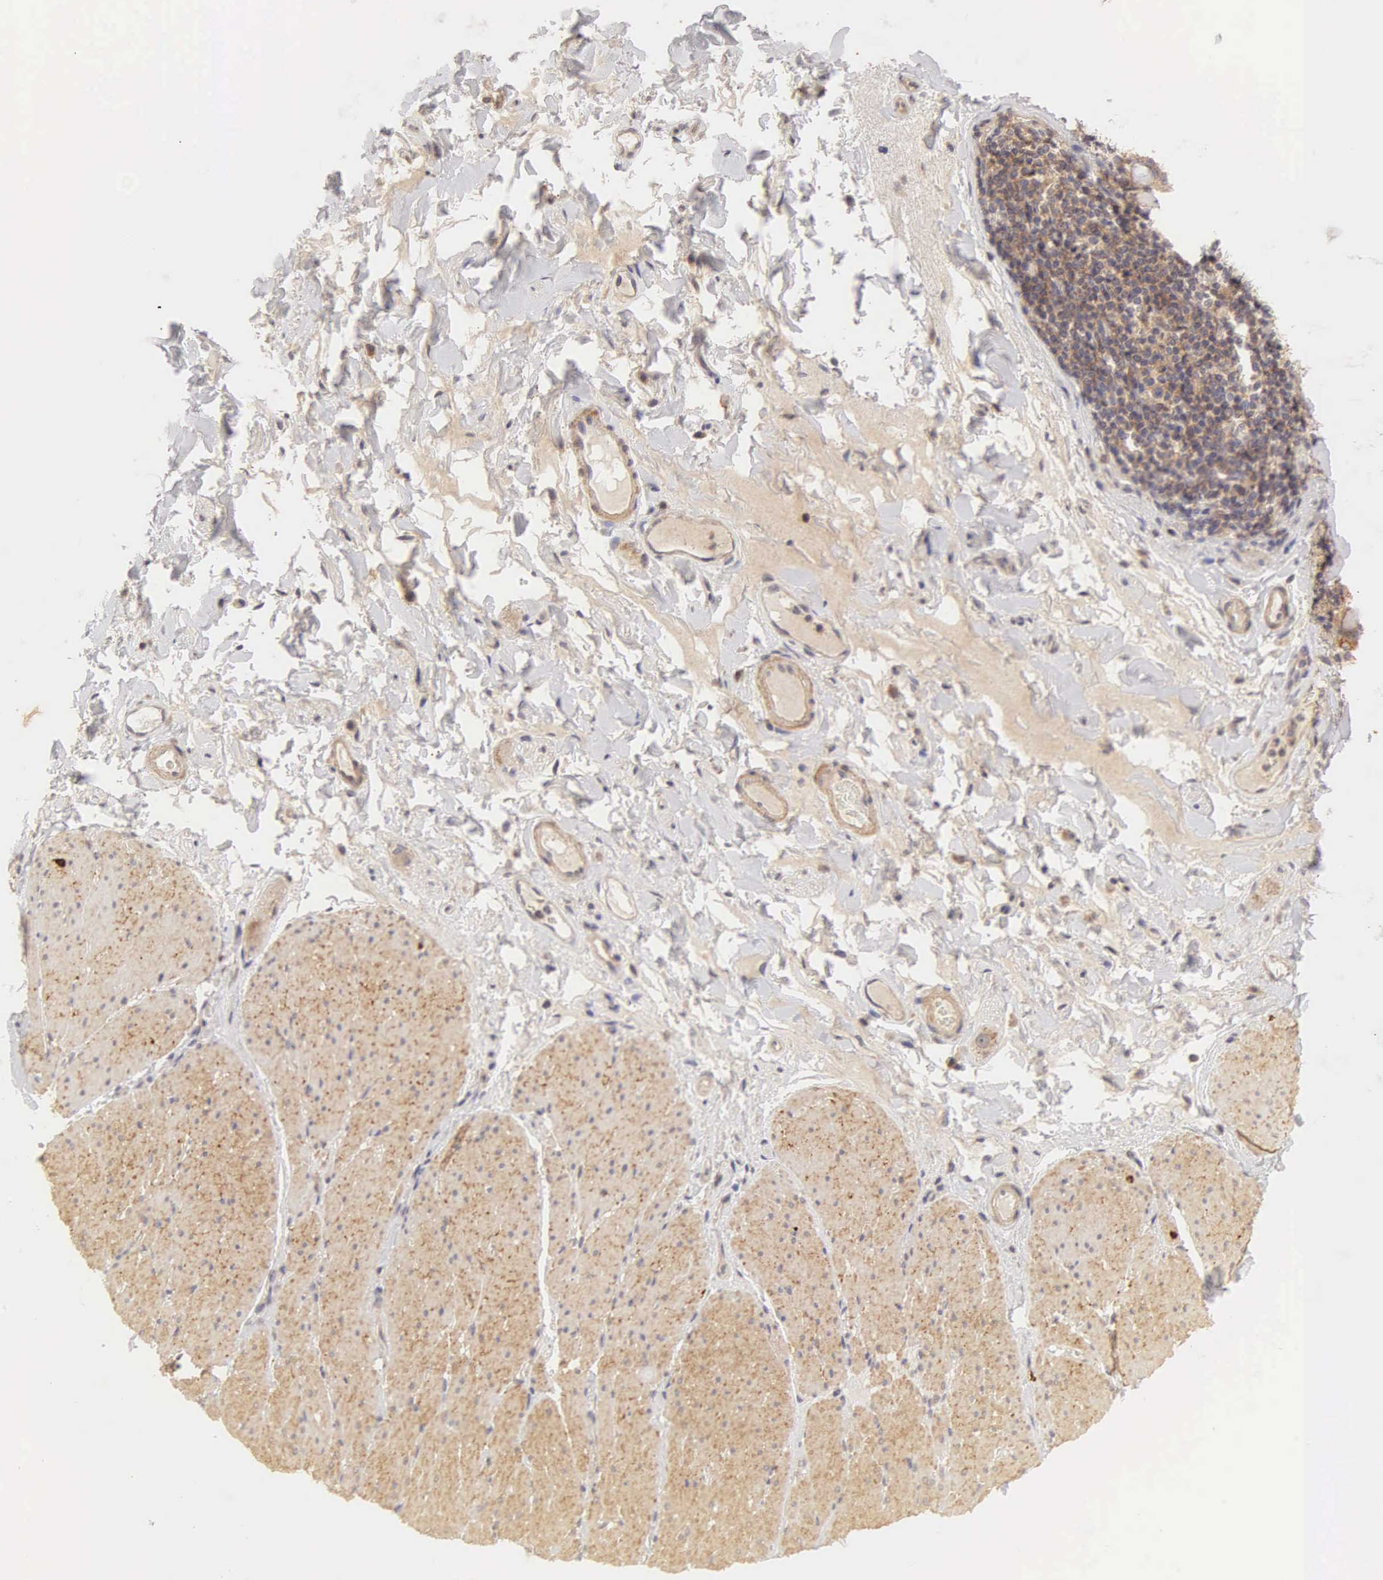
{"staining": {"intensity": "weak", "quantity": ">75%", "location": "cytoplasmic/membranous"}, "tissue": "soft tissue", "cell_type": "Fibroblasts", "image_type": "normal", "snomed": [{"axis": "morphology", "description": "Normal tissue, NOS"}, {"axis": "topography", "description": "Duodenum"}], "caption": "The micrograph shows immunohistochemical staining of benign soft tissue. There is weak cytoplasmic/membranous positivity is present in approximately >75% of fibroblasts.", "gene": "CD1A", "patient": {"sex": "male", "age": 63}}